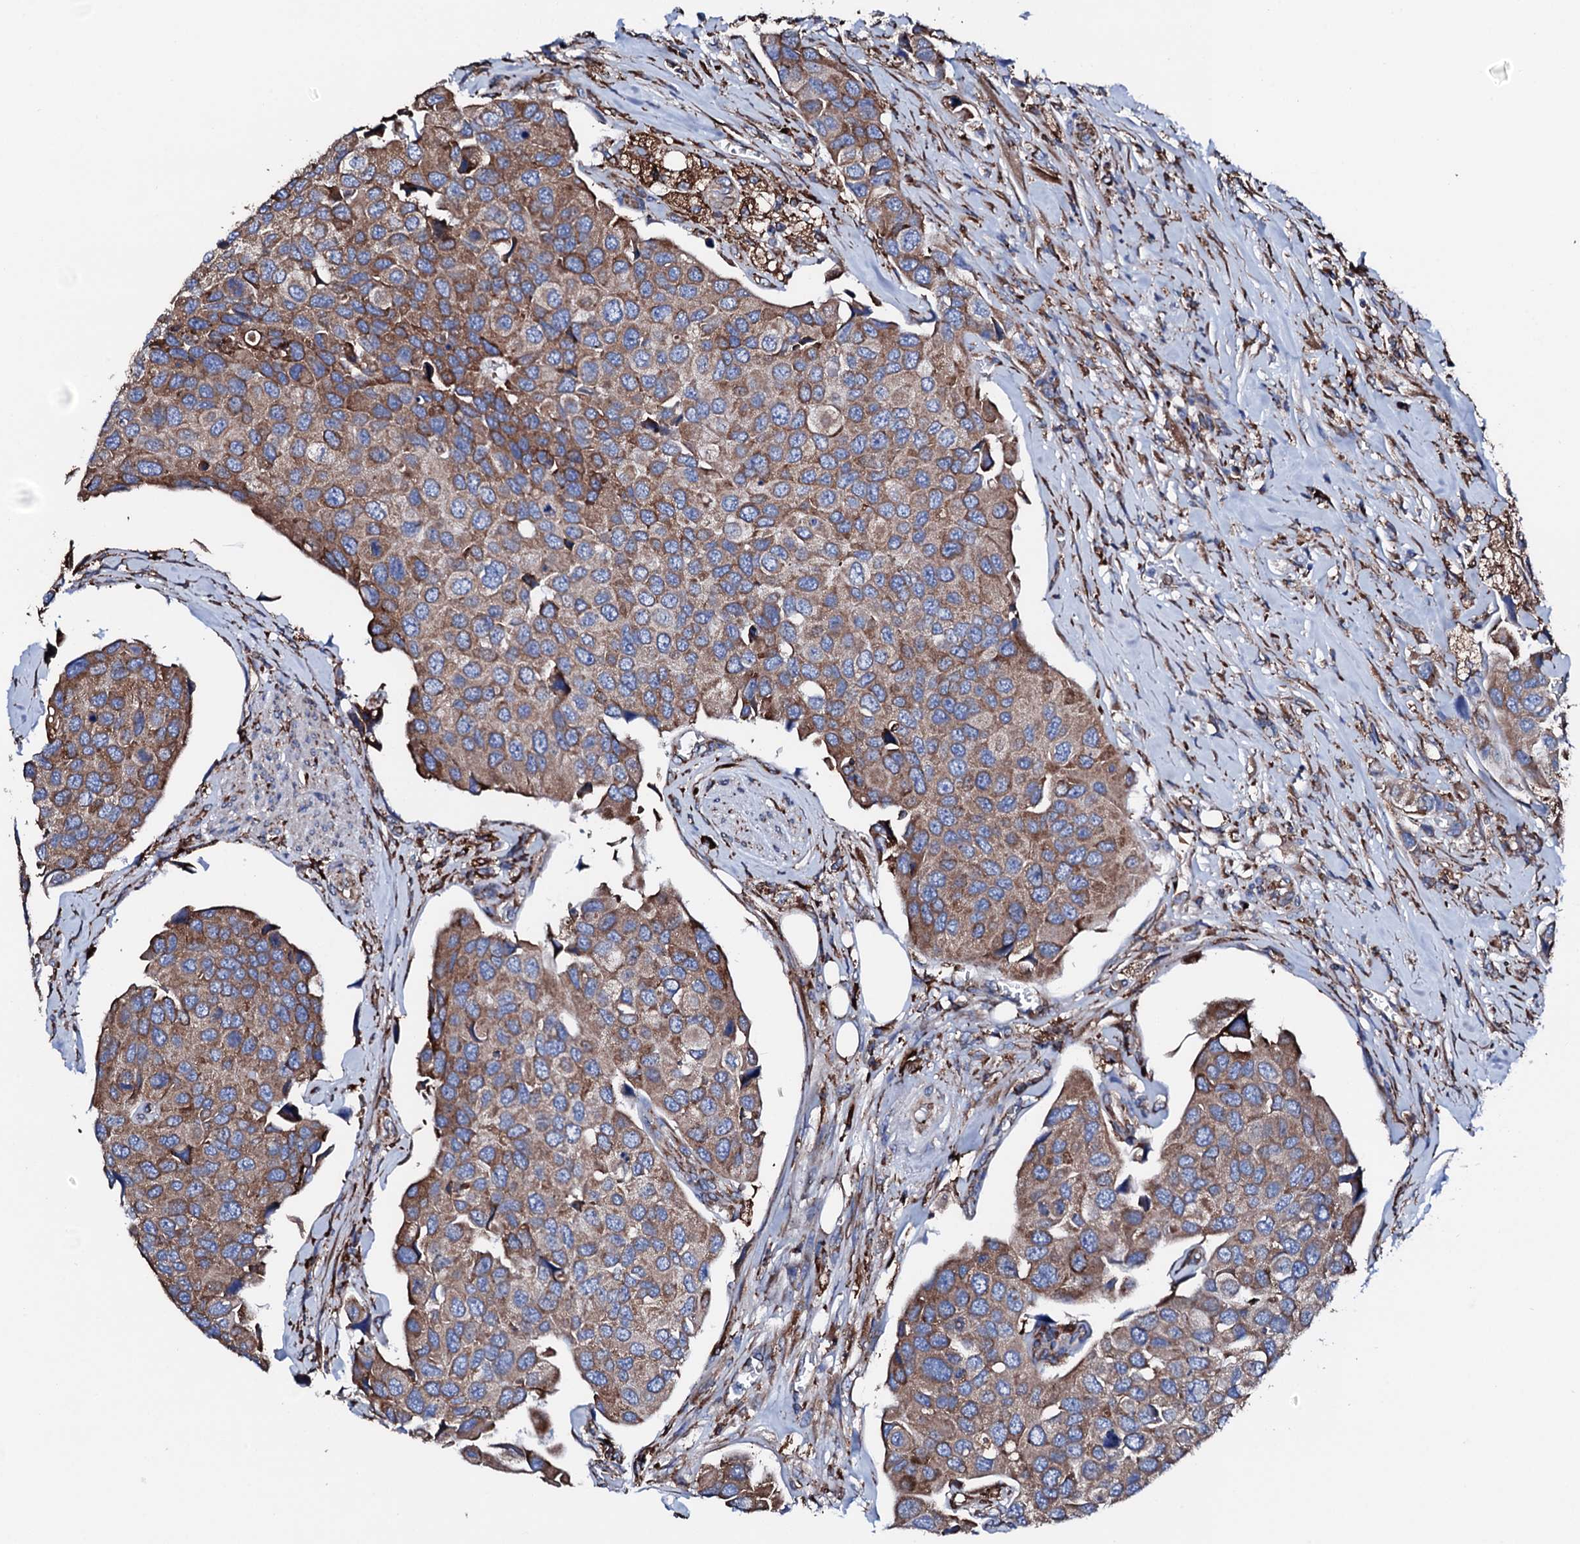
{"staining": {"intensity": "moderate", "quantity": ">75%", "location": "cytoplasmic/membranous"}, "tissue": "urothelial cancer", "cell_type": "Tumor cells", "image_type": "cancer", "snomed": [{"axis": "morphology", "description": "Urothelial carcinoma, High grade"}, {"axis": "topography", "description": "Urinary bladder"}], "caption": "Protein analysis of urothelial cancer tissue demonstrates moderate cytoplasmic/membranous positivity in about >75% of tumor cells. The protein is stained brown, and the nuclei are stained in blue (DAB IHC with brightfield microscopy, high magnification).", "gene": "AMDHD1", "patient": {"sex": "male", "age": 74}}